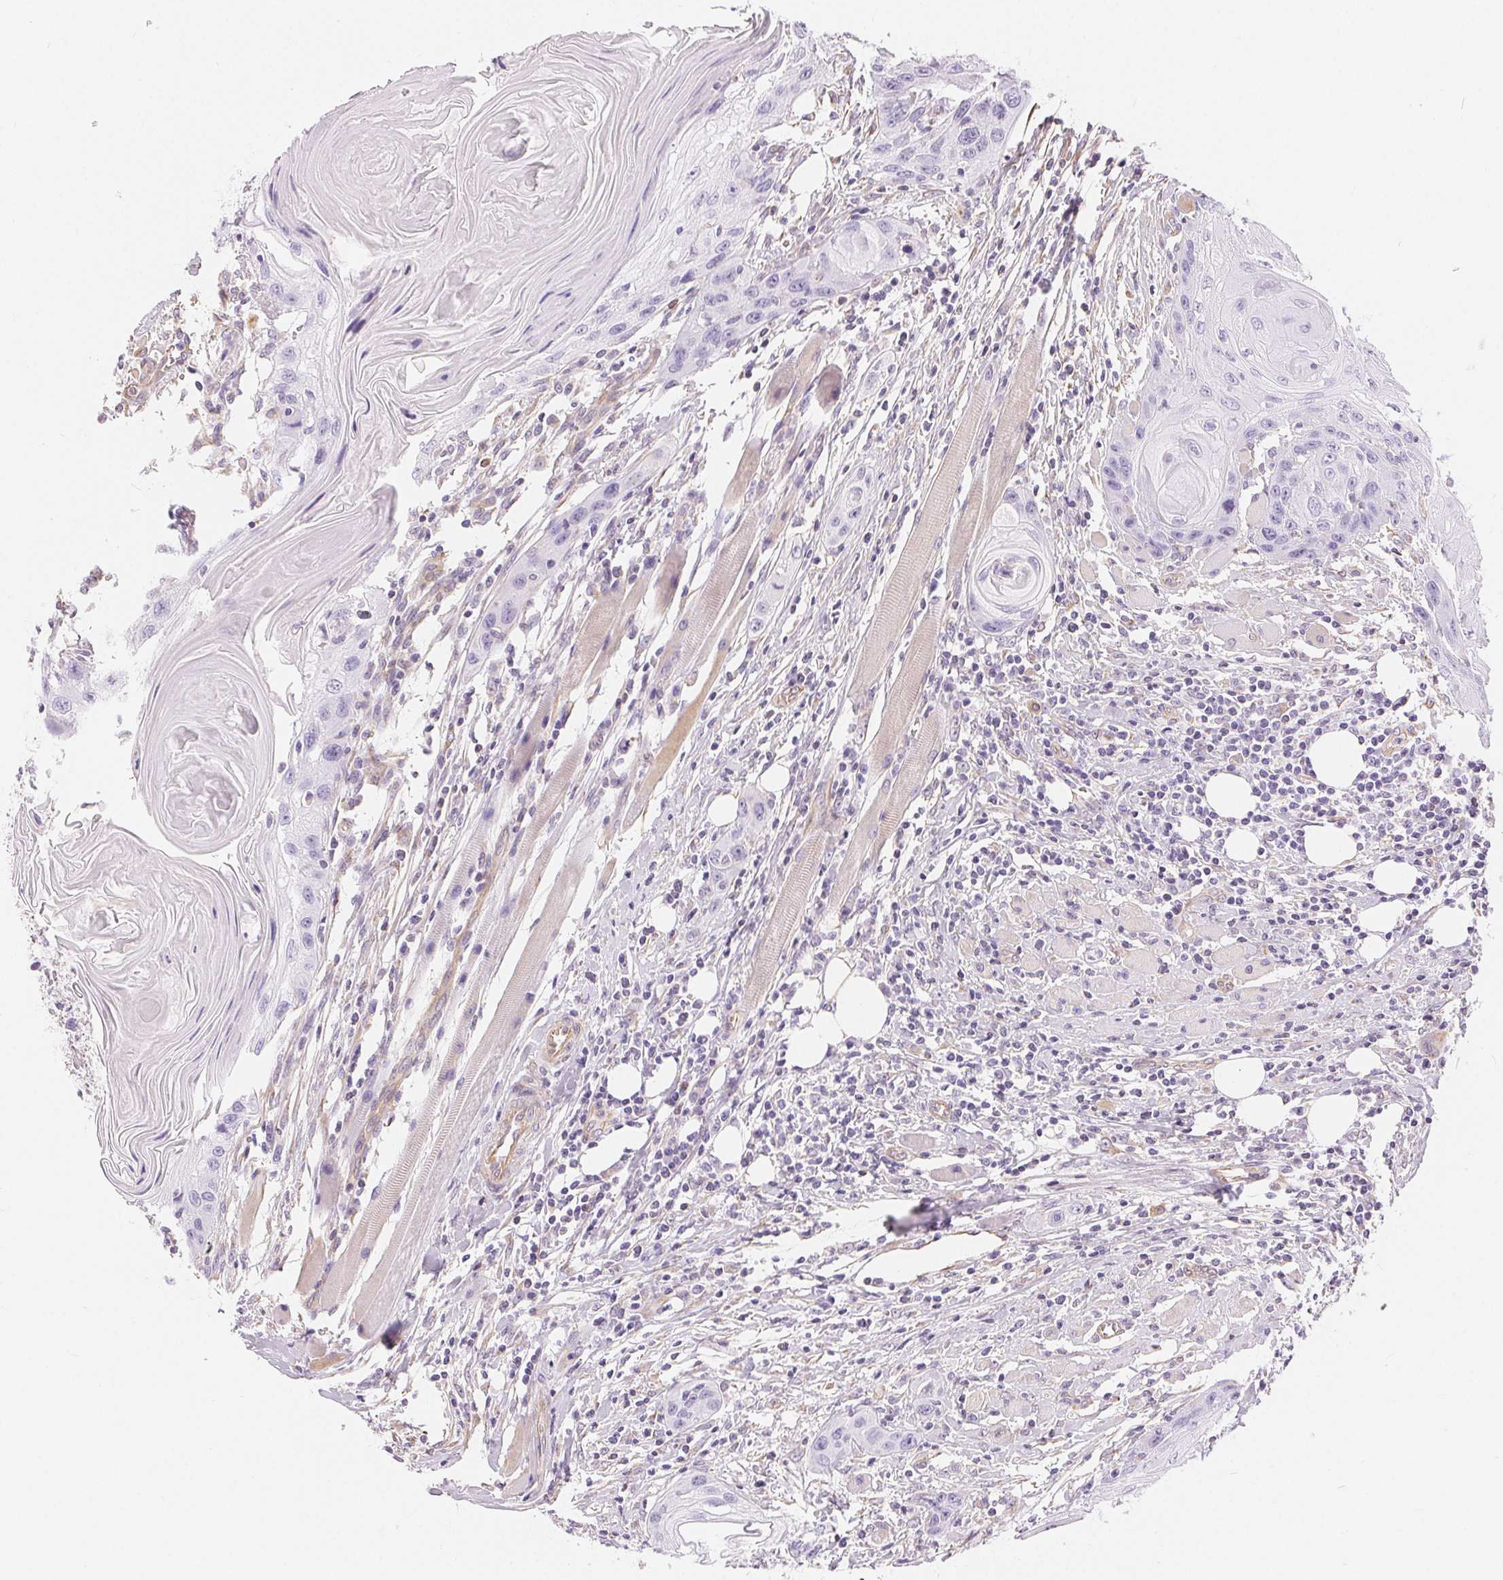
{"staining": {"intensity": "negative", "quantity": "none", "location": "none"}, "tissue": "head and neck cancer", "cell_type": "Tumor cells", "image_type": "cancer", "snomed": [{"axis": "morphology", "description": "Squamous cell carcinoma, NOS"}, {"axis": "topography", "description": "Oral tissue"}, {"axis": "topography", "description": "Head-Neck"}], "caption": "Tumor cells show no significant protein positivity in head and neck cancer. (DAB (3,3'-diaminobenzidine) immunohistochemistry, high magnification).", "gene": "GFAP", "patient": {"sex": "male", "age": 58}}